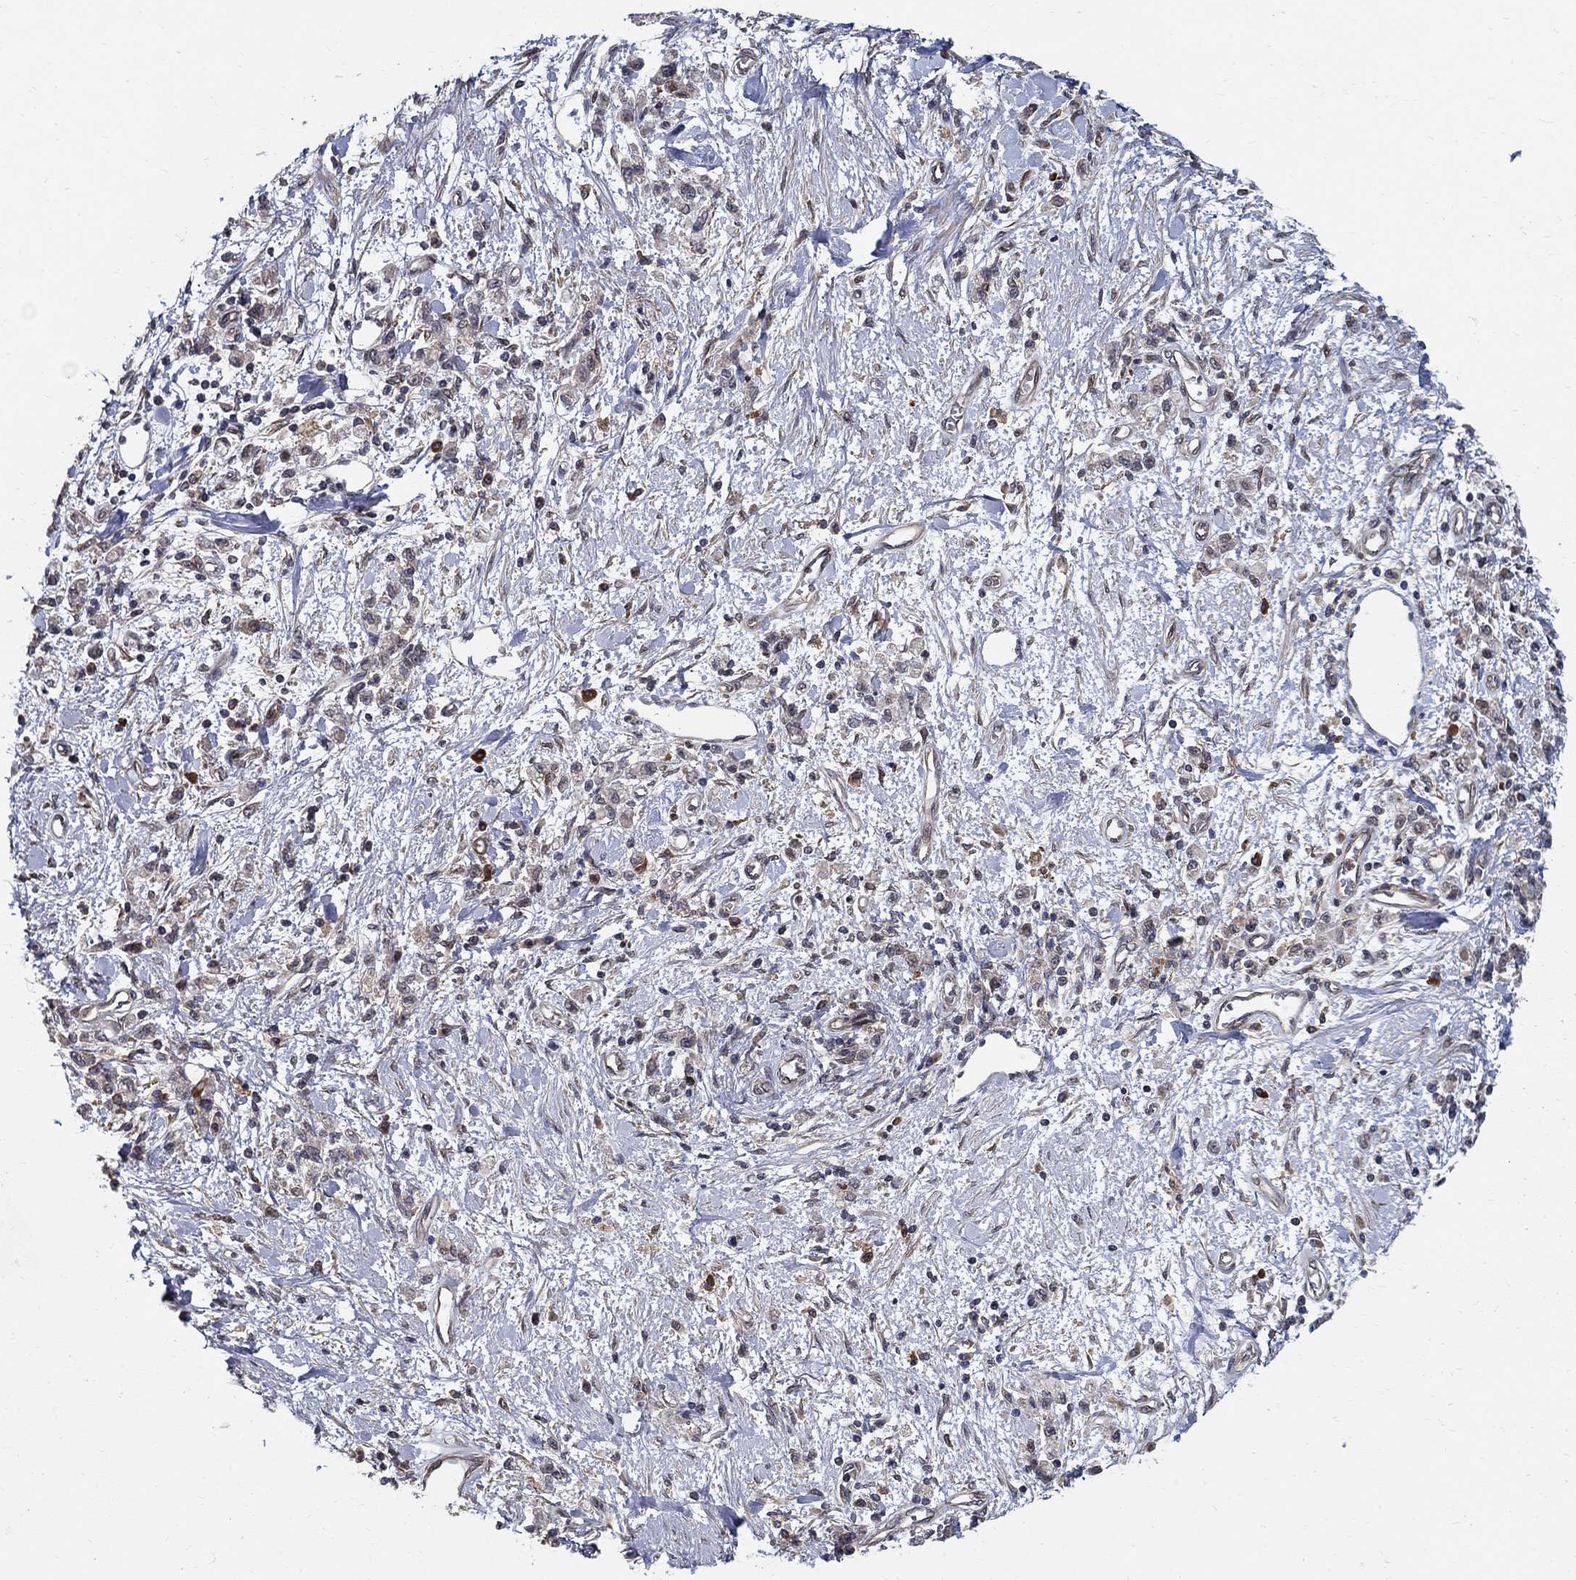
{"staining": {"intensity": "strong", "quantity": "<25%", "location": "nuclear"}, "tissue": "stomach cancer", "cell_type": "Tumor cells", "image_type": "cancer", "snomed": [{"axis": "morphology", "description": "Adenocarcinoma, NOS"}, {"axis": "topography", "description": "Stomach"}], "caption": "Stomach adenocarcinoma stained for a protein reveals strong nuclear positivity in tumor cells.", "gene": "ZNF594", "patient": {"sex": "male", "age": 77}}